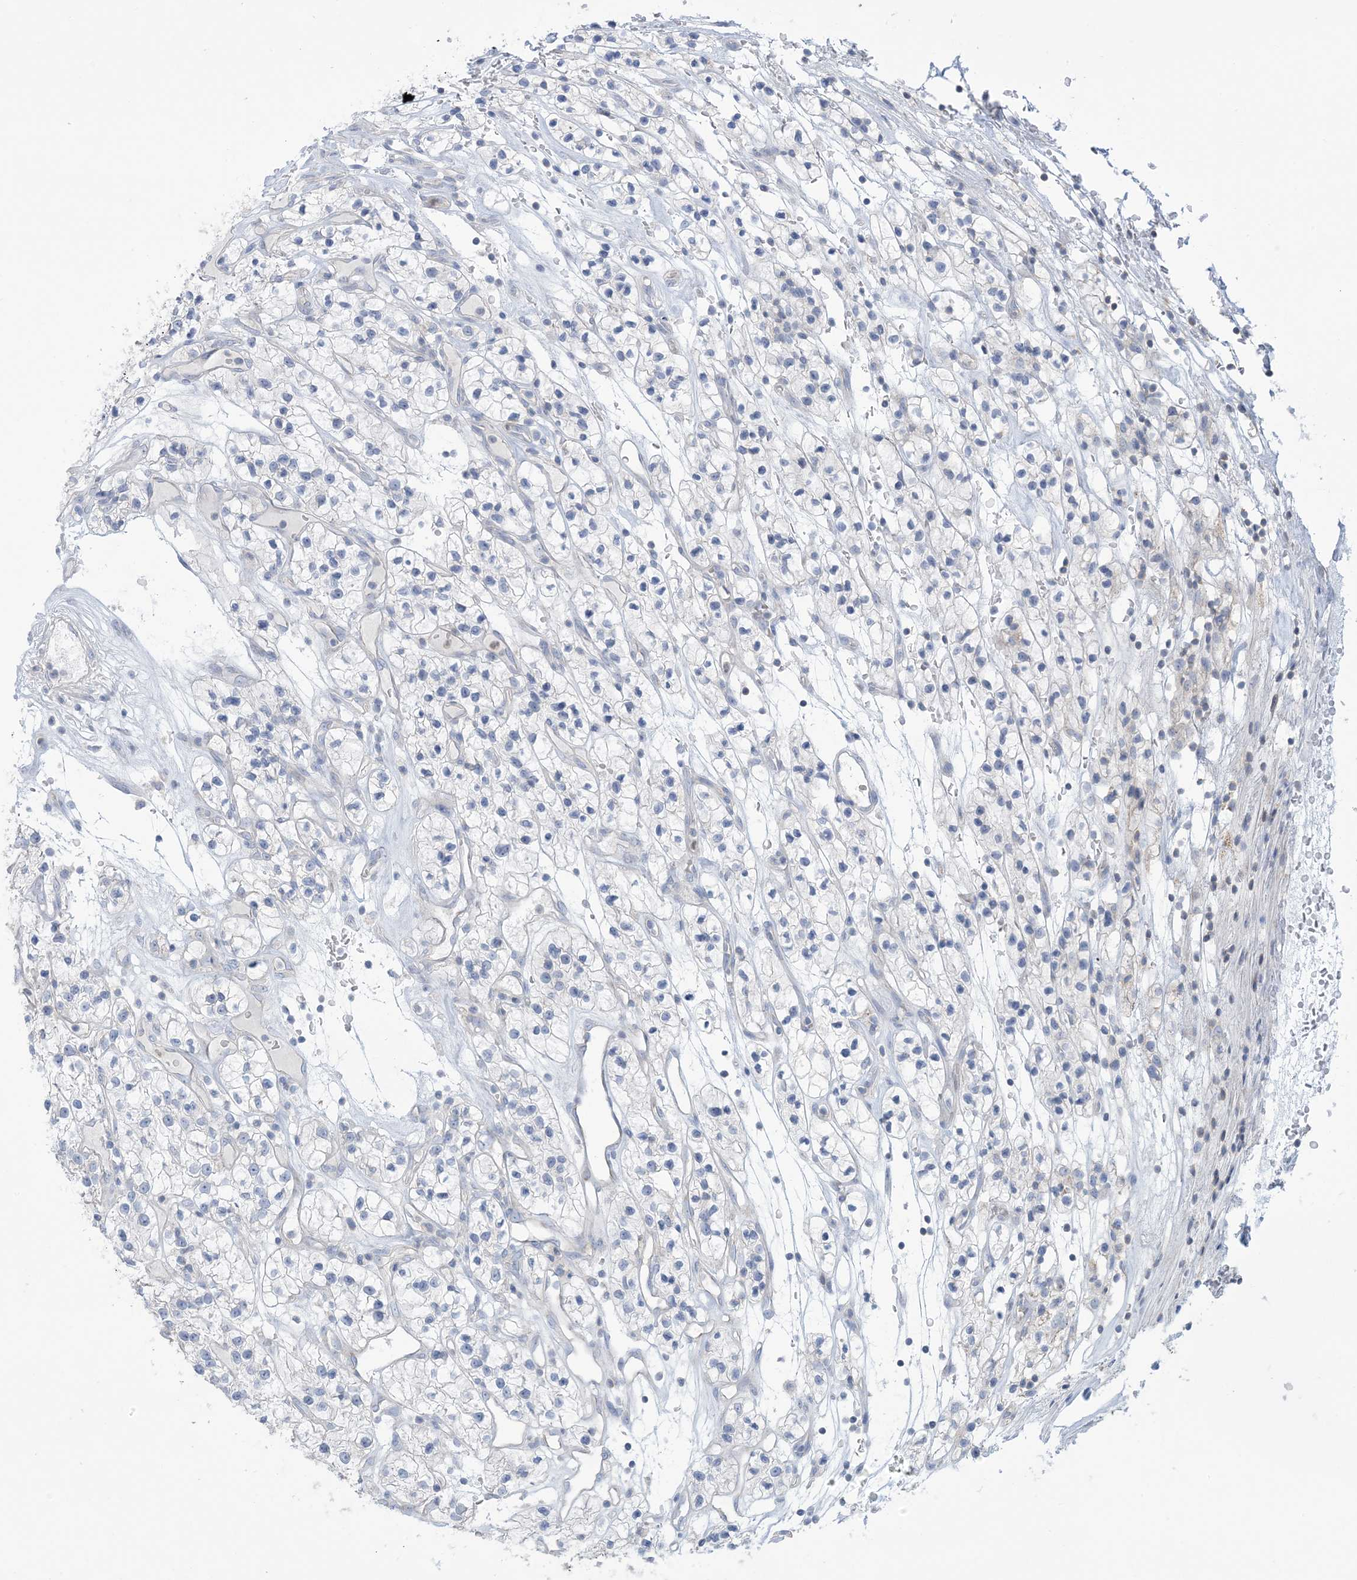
{"staining": {"intensity": "negative", "quantity": "none", "location": "none"}, "tissue": "renal cancer", "cell_type": "Tumor cells", "image_type": "cancer", "snomed": [{"axis": "morphology", "description": "Adenocarcinoma, NOS"}, {"axis": "topography", "description": "Kidney"}], "caption": "An immunohistochemistry (IHC) histopathology image of renal cancer (adenocarcinoma) is shown. There is no staining in tumor cells of renal cancer (adenocarcinoma).", "gene": "MTHFD2L", "patient": {"sex": "female", "age": 57}}